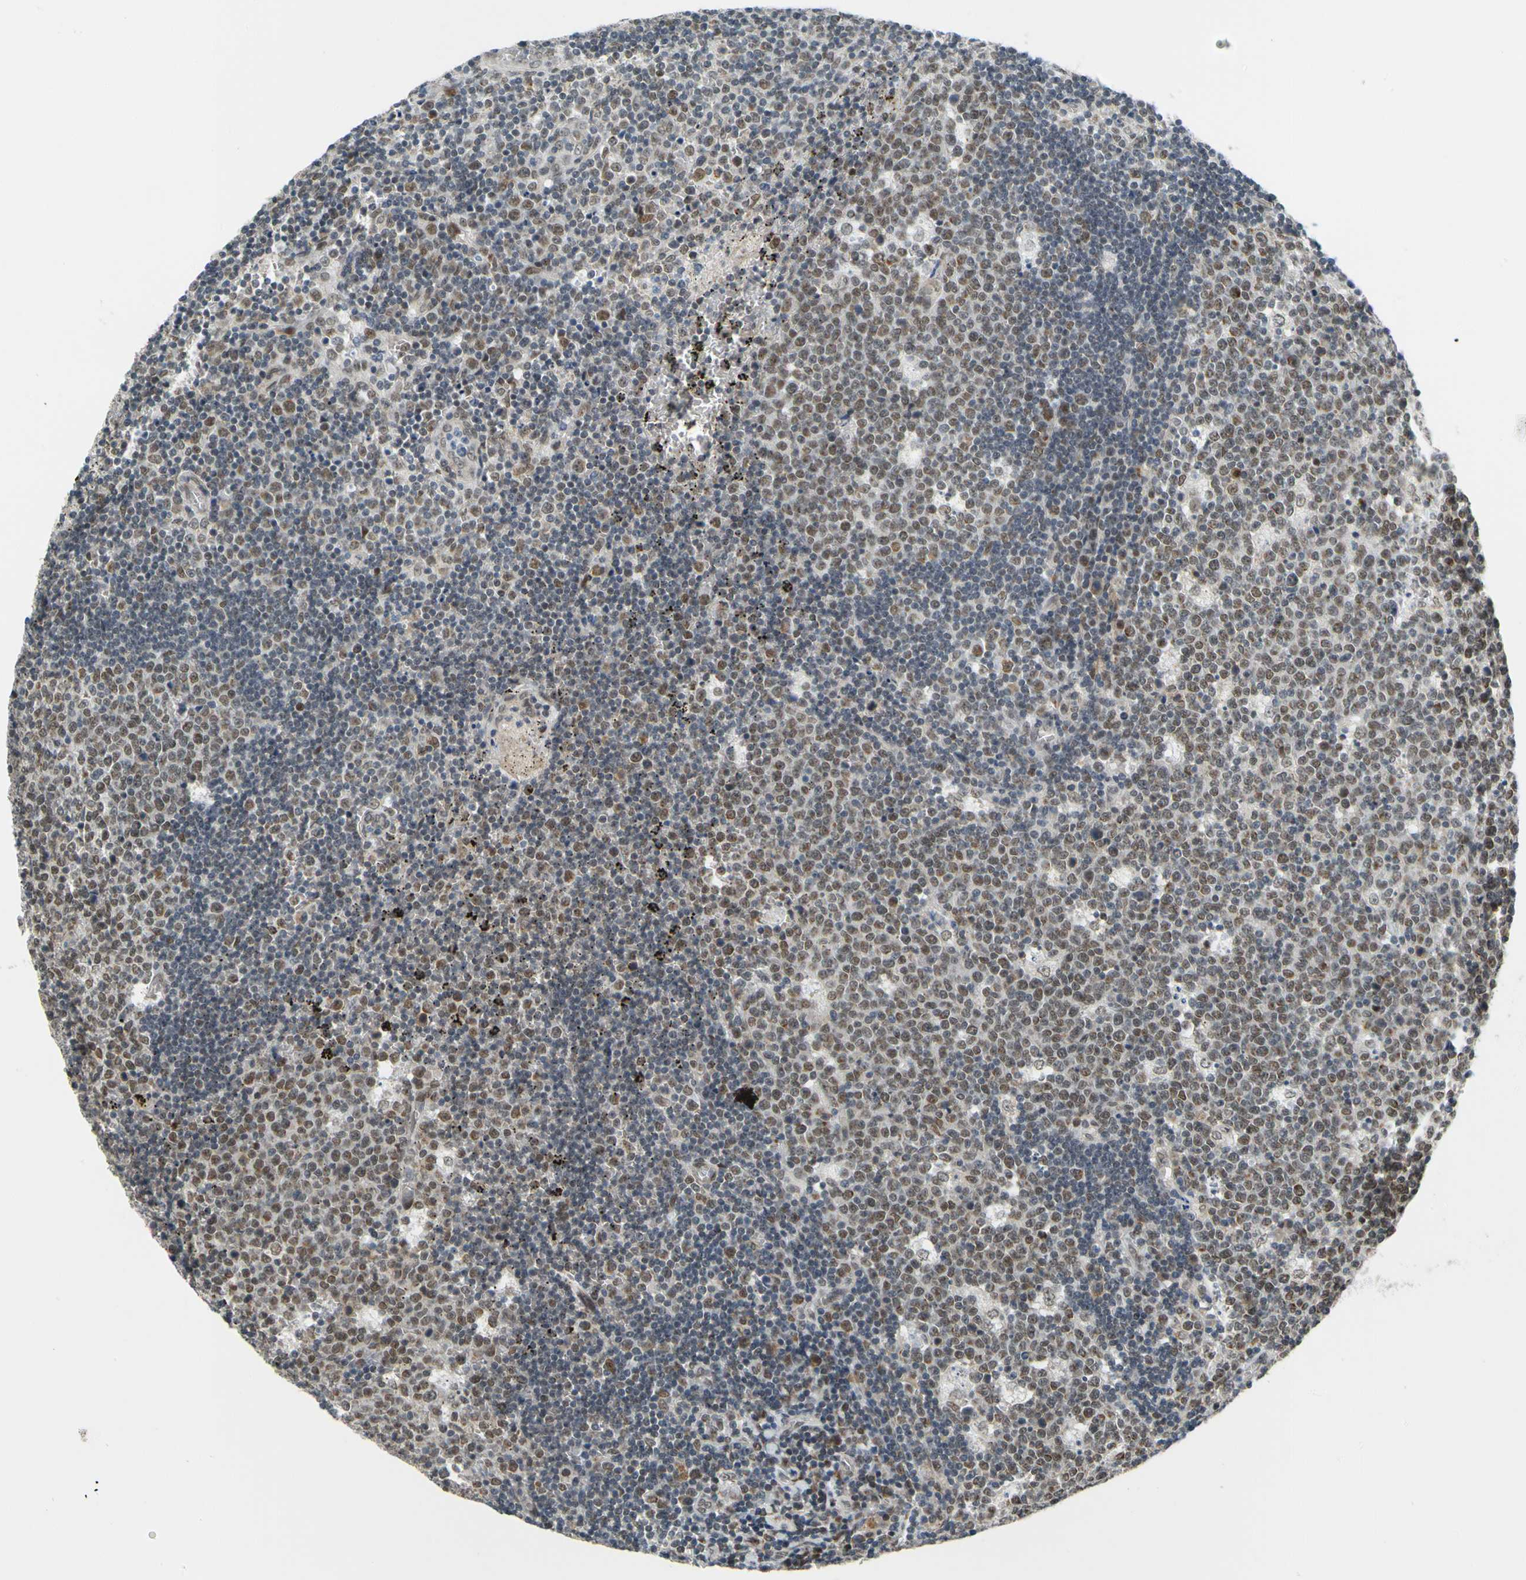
{"staining": {"intensity": "moderate", "quantity": ">75%", "location": "nuclear"}, "tissue": "lymph node", "cell_type": "Germinal center cells", "image_type": "normal", "snomed": [{"axis": "morphology", "description": "Normal tissue, NOS"}, {"axis": "topography", "description": "Lymph node"}, {"axis": "topography", "description": "Salivary gland"}], "caption": "Protein analysis of normal lymph node demonstrates moderate nuclear positivity in about >75% of germinal center cells.", "gene": "POGZ", "patient": {"sex": "male", "age": 8}}